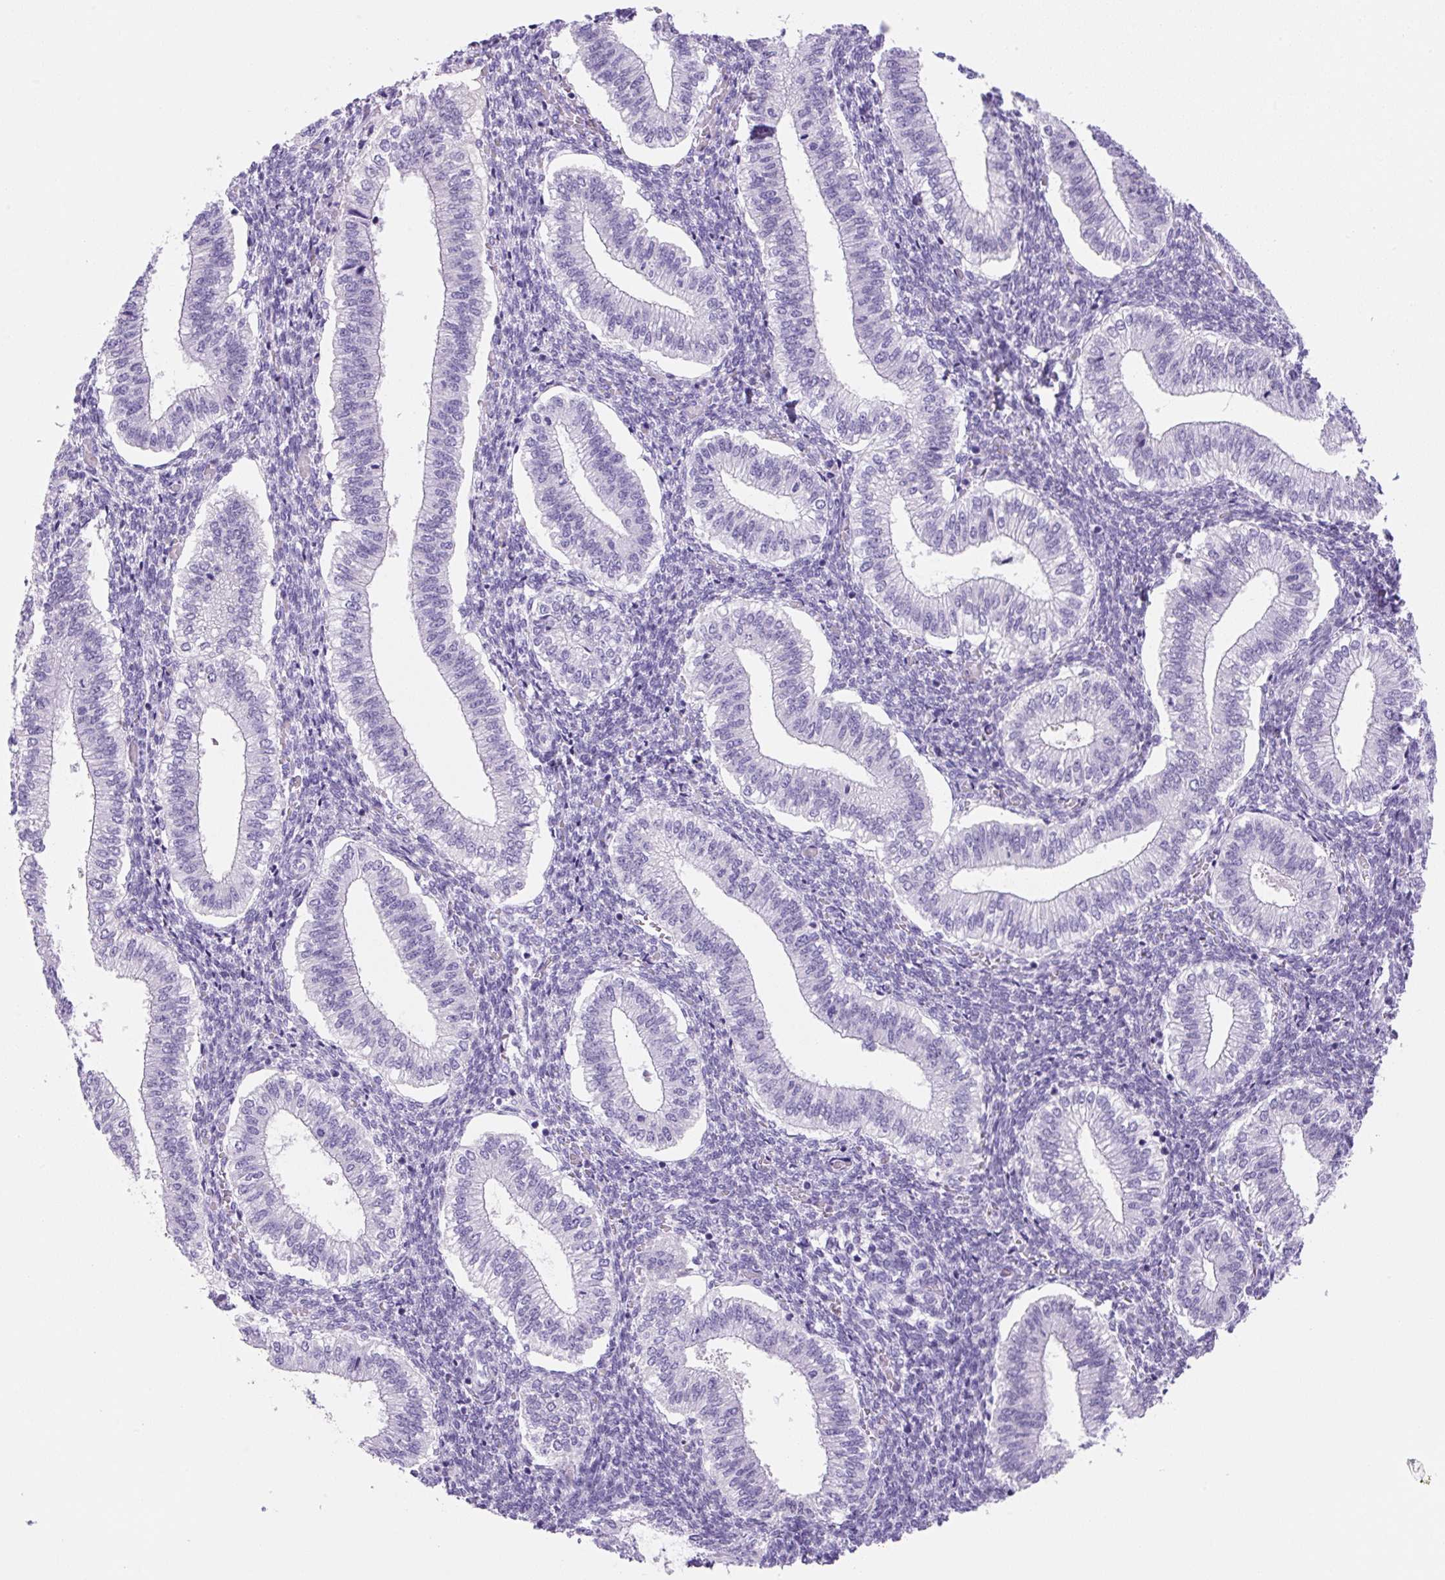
{"staining": {"intensity": "negative", "quantity": "none", "location": "none"}, "tissue": "endometrium", "cell_type": "Cells in endometrial stroma", "image_type": "normal", "snomed": [{"axis": "morphology", "description": "Normal tissue, NOS"}, {"axis": "topography", "description": "Endometrium"}], "caption": "Immunohistochemistry histopathology image of benign endometrium: human endometrium stained with DAB (3,3'-diaminobenzidine) demonstrates no significant protein expression in cells in endometrial stroma. (Immunohistochemistry, brightfield microscopy, high magnification).", "gene": "PRRT1", "patient": {"sex": "female", "age": 25}}